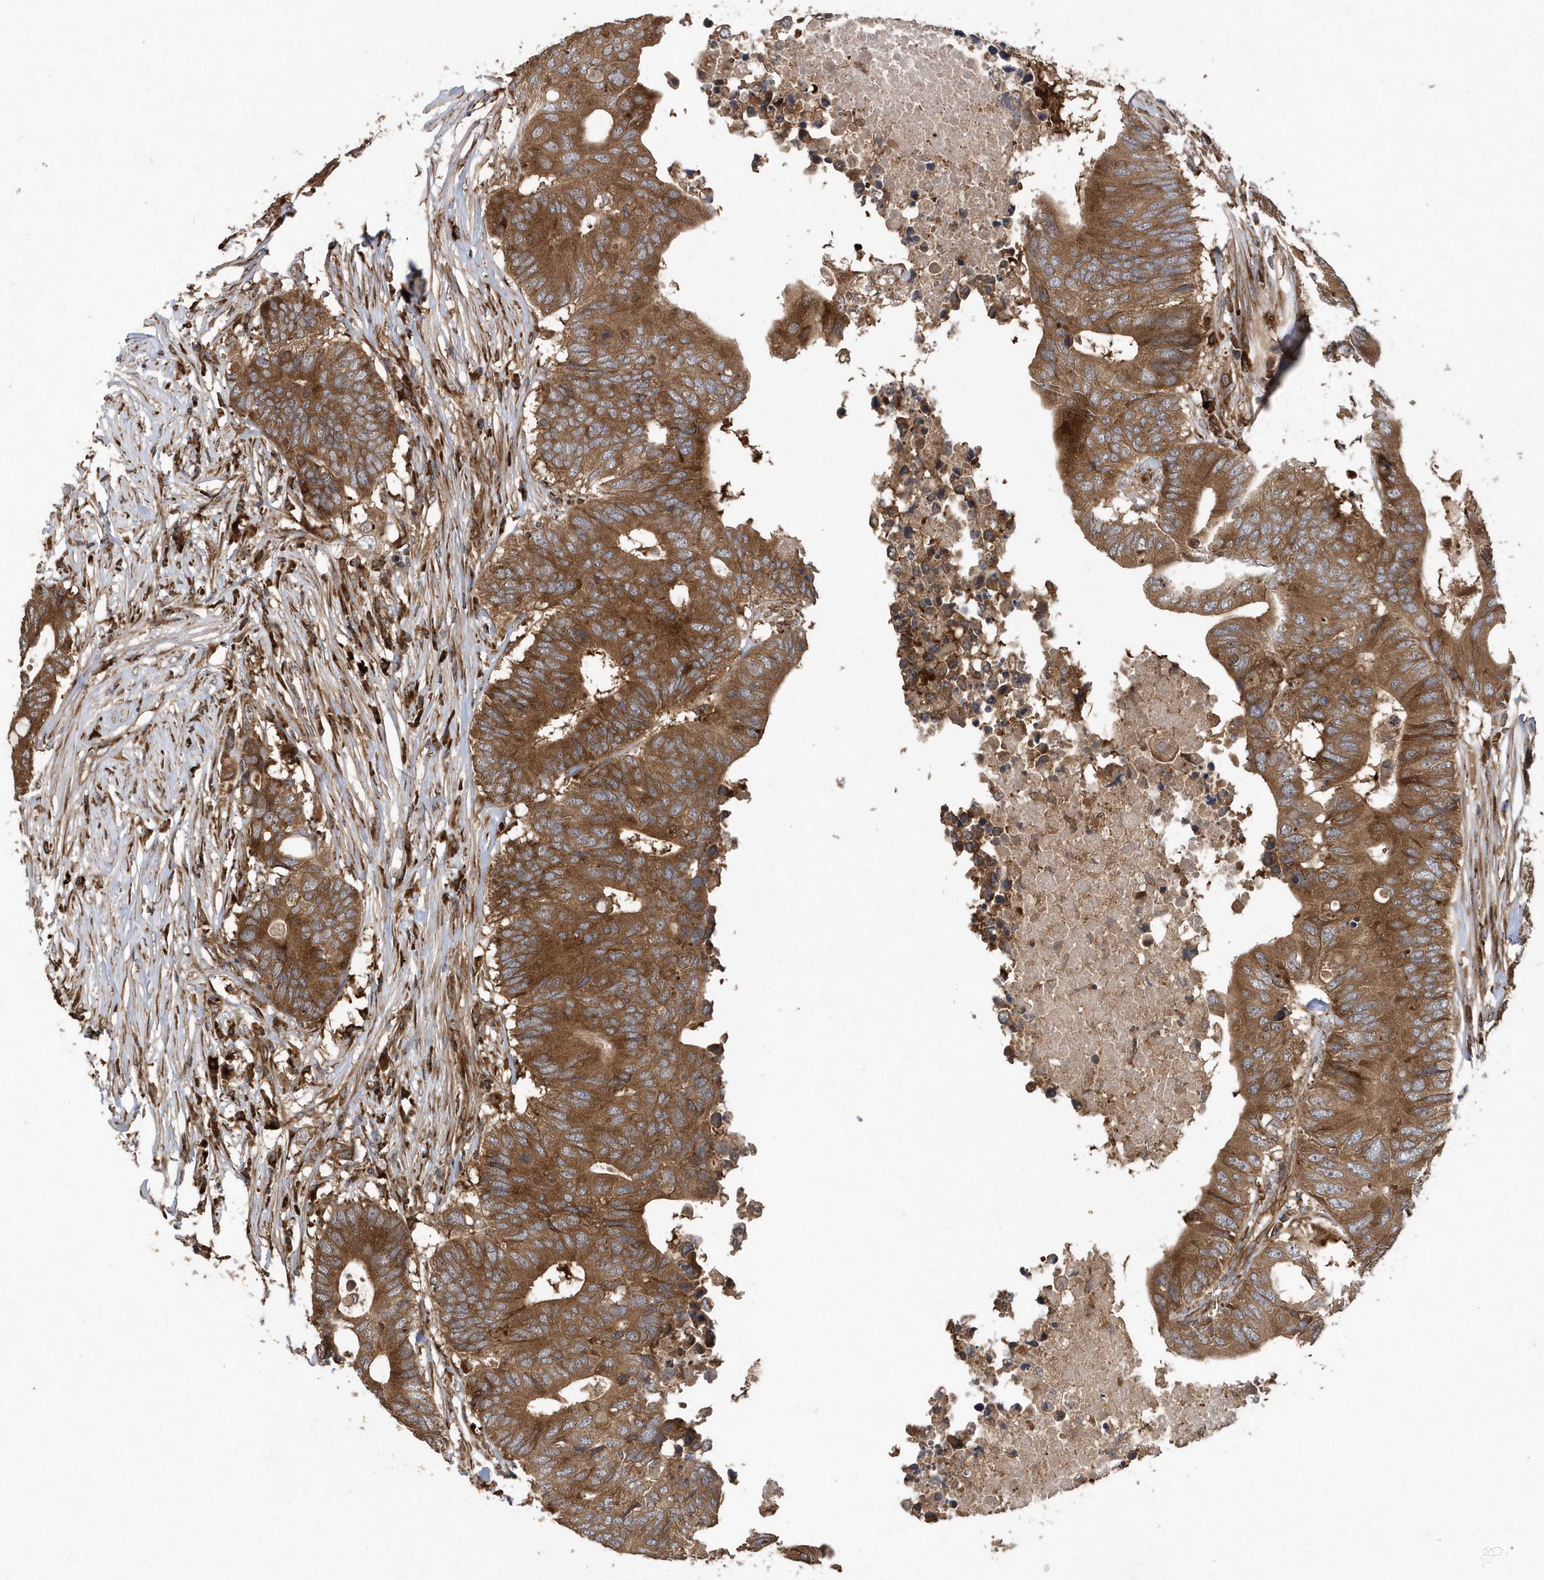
{"staining": {"intensity": "strong", "quantity": ">75%", "location": "cytoplasmic/membranous"}, "tissue": "colorectal cancer", "cell_type": "Tumor cells", "image_type": "cancer", "snomed": [{"axis": "morphology", "description": "Adenocarcinoma, NOS"}, {"axis": "topography", "description": "Colon"}], "caption": "Colorectal adenocarcinoma tissue shows strong cytoplasmic/membranous expression in approximately >75% of tumor cells, visualized by immunohistochemistry.", "gene": "WASHC5", "patient": {"sex": "male", "age": 71}}